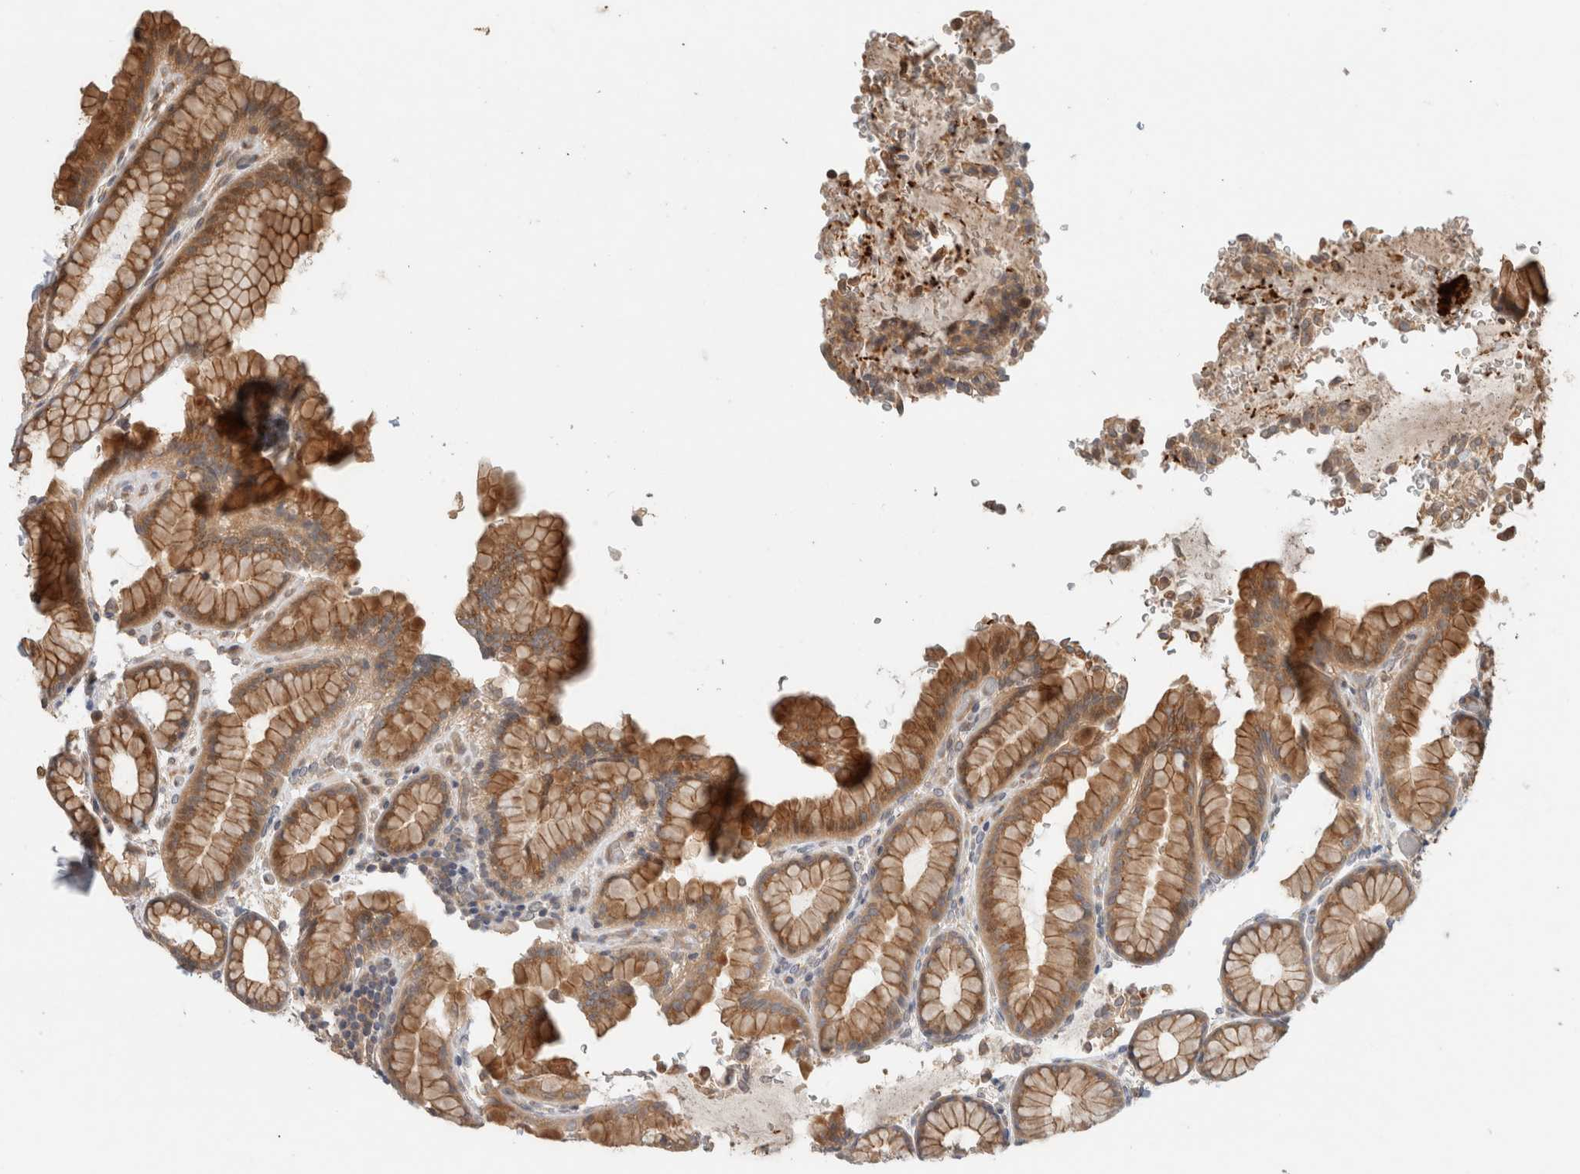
{"staining": {"intensity": "moderate", "quantity": "25%-75%", "location": "cytoplasmic/membranous"}, "tissue": "stomach", "cell_type": "Glandular cells", "image_type": "normal", "snomed": [{"axis": "morphology", "description": "Normal tissue, NOS"}, {"axis": "topography", "description": "Stomach"}], "caption": "IHC histopathology image of normal stomach: stomach stained using immunohistochemistry reveals medium levels of moderate protein expression localized specifically in the cytoplasmic/membranous of glandular cells, appearing as a cytoplasmic/membranous brown color.", "gene": "OTUD6B", "patient": {"sex": "male", "age": 42}}